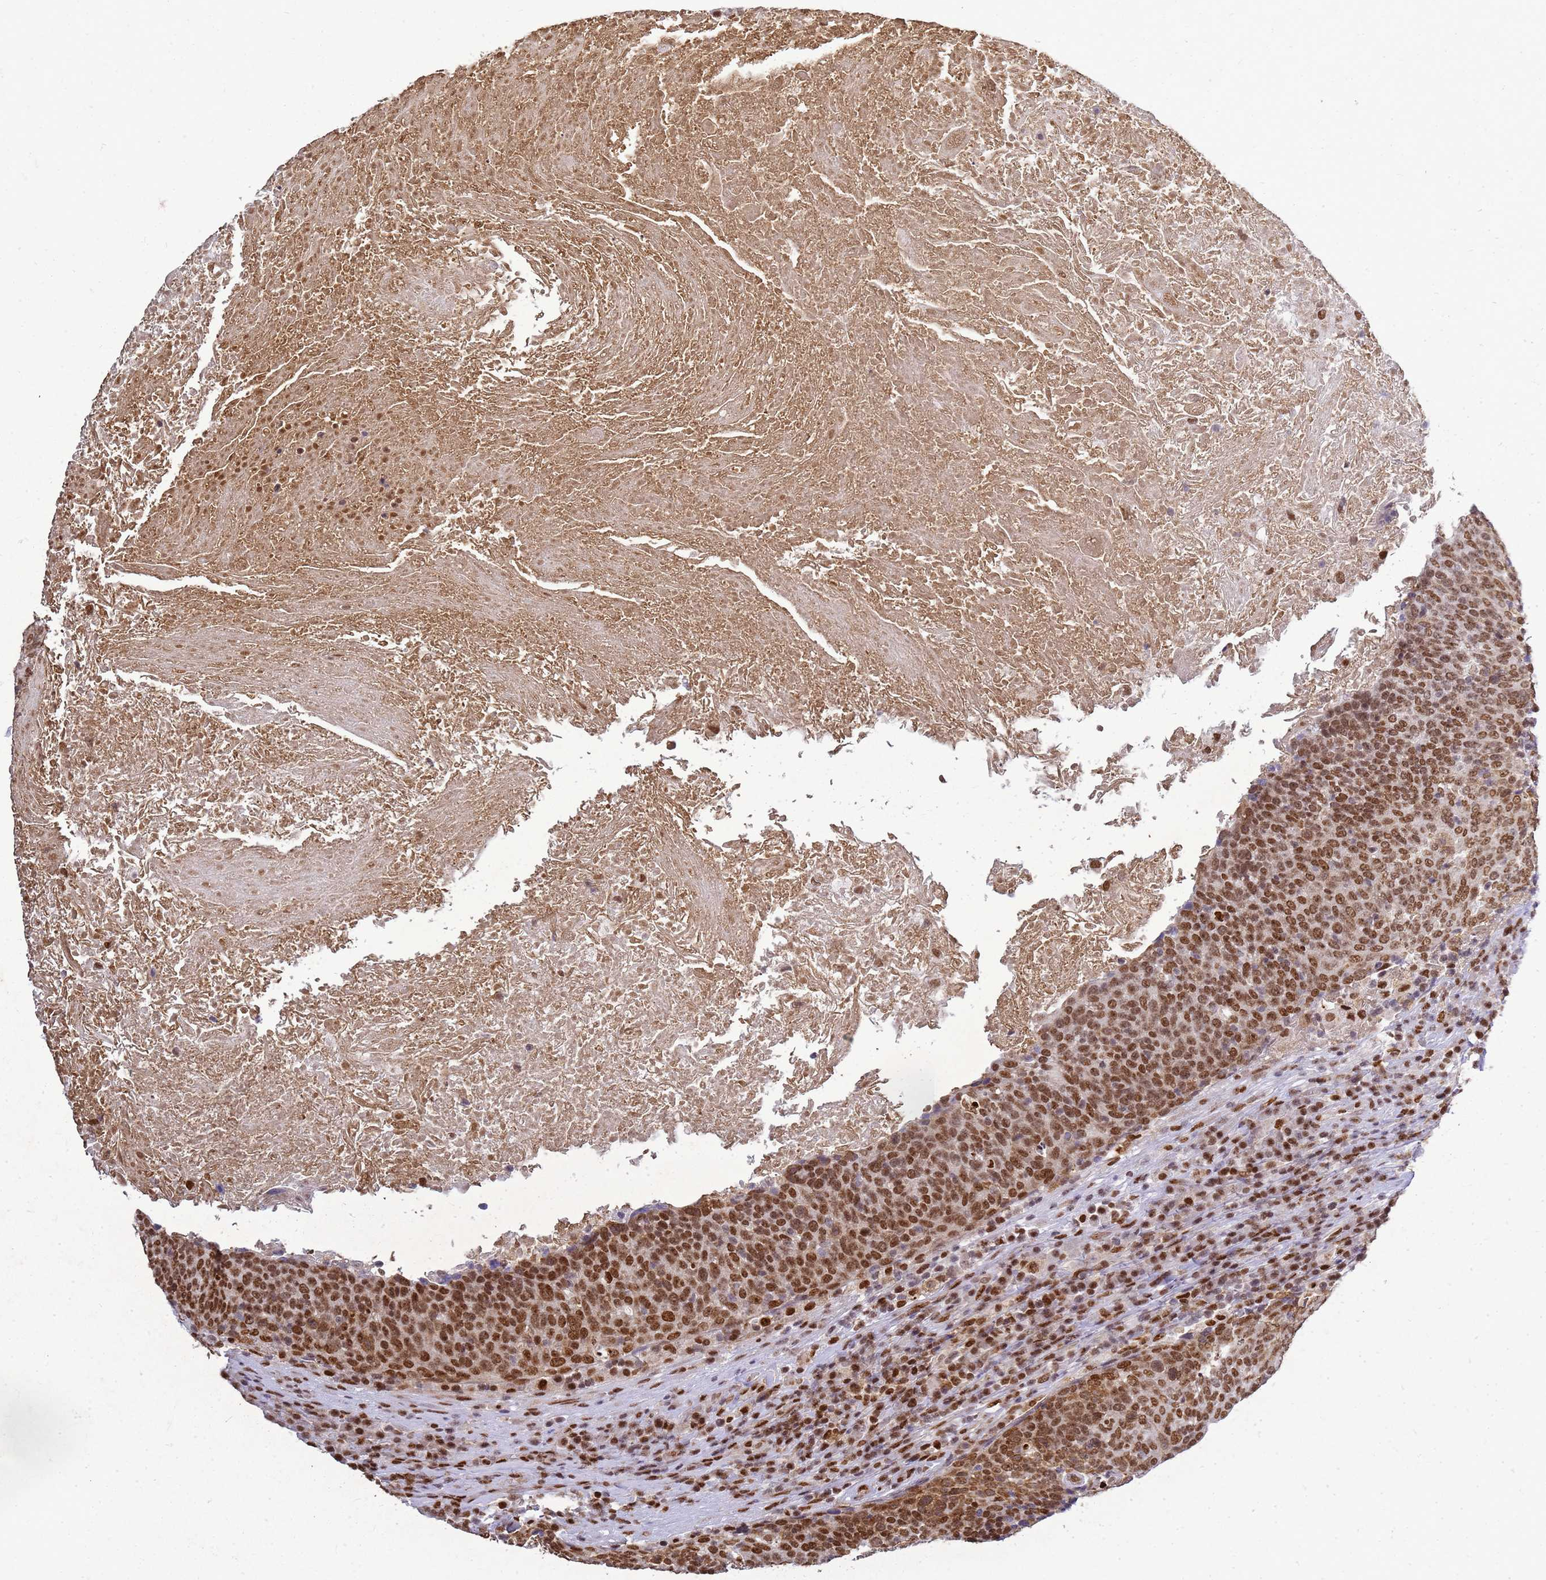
{"staining": {"intensity": "moderate", "quantity": ">75%", "location": "nuclear"}, "tissue": "head and neck cancer", "cell_type": "Tumor cells", "image_type": "cancer", "snomed": [{"axis": "morphology", "description": "Squamous cell carcinoma, NOS"}, {"axis": "morphology", "description": "Squamous cell carcinoma, metastatic, NOS"}, {"axis": "topography", "description": "Lymph node"}, {"axis": "topography", "description": "Head-Neck"}], "caption": "Head and neck cancer (squamous cell carcinoma) stained for a protein (brown) exhibits moderate nuclear positive staining in about >75% of tumor cells.", "gene": "APEX1", "patient": {"sex": "male", "age": 62}}